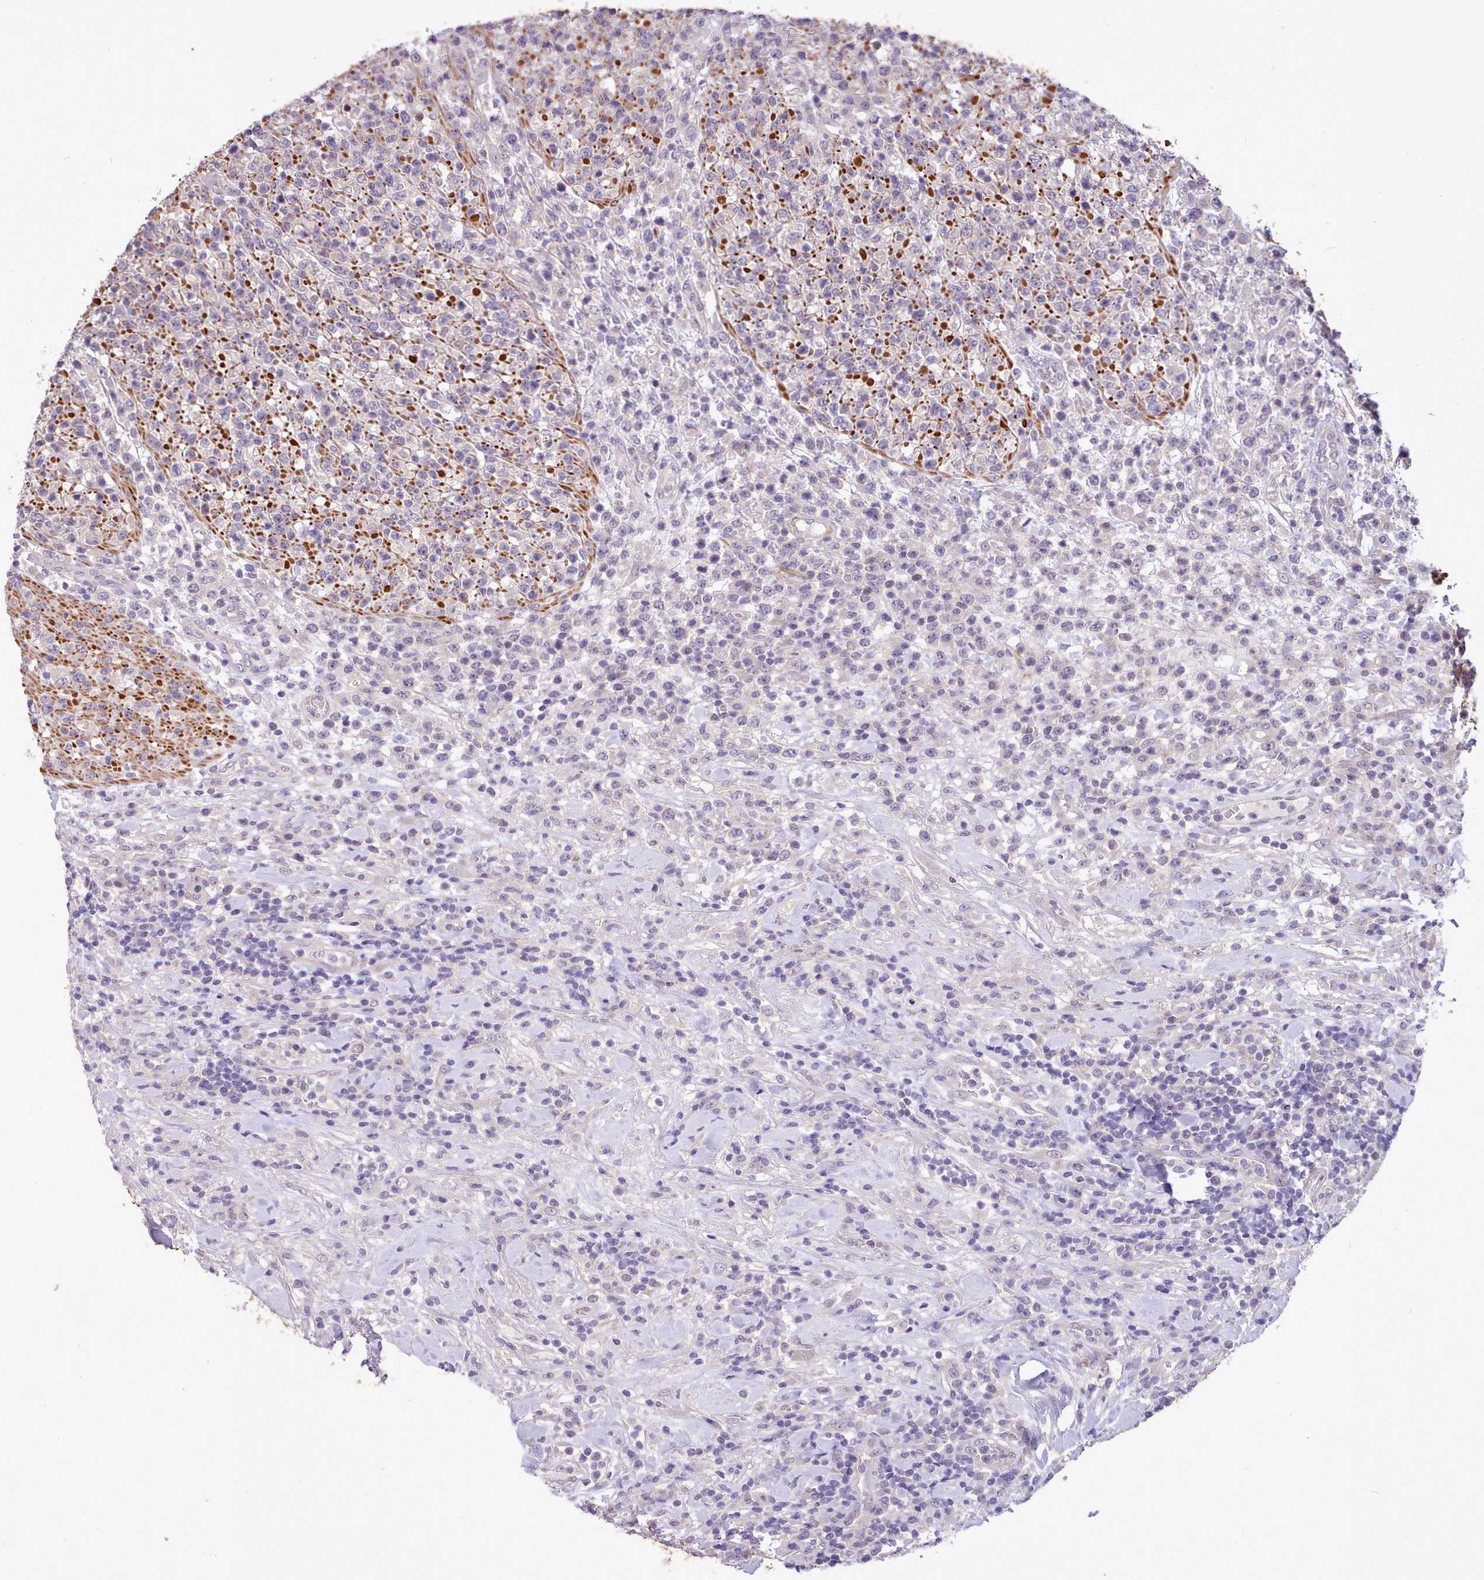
{"staining": {"intensity": "negative", "quantity": "none", "location": "none"}, "tissue": "lymphoma", "cell_type": "Tumor cells", "image_type": "cancer", "snomed": [{"axis": "morphology", "description": "Malignant lymphoma, non-Hodgkin's type, High grade"}, {"axis": "topography", "description": "Colon"}], "caption": "IHC photomicrograph of neoplastic tissue: human lymphoma stained with DAB (3,3'-diaminobenzidine) displays no significant protein positivity in tumor cells.", "gene": "ZNF607", "patient": {"sex": "female", "age": 53}}